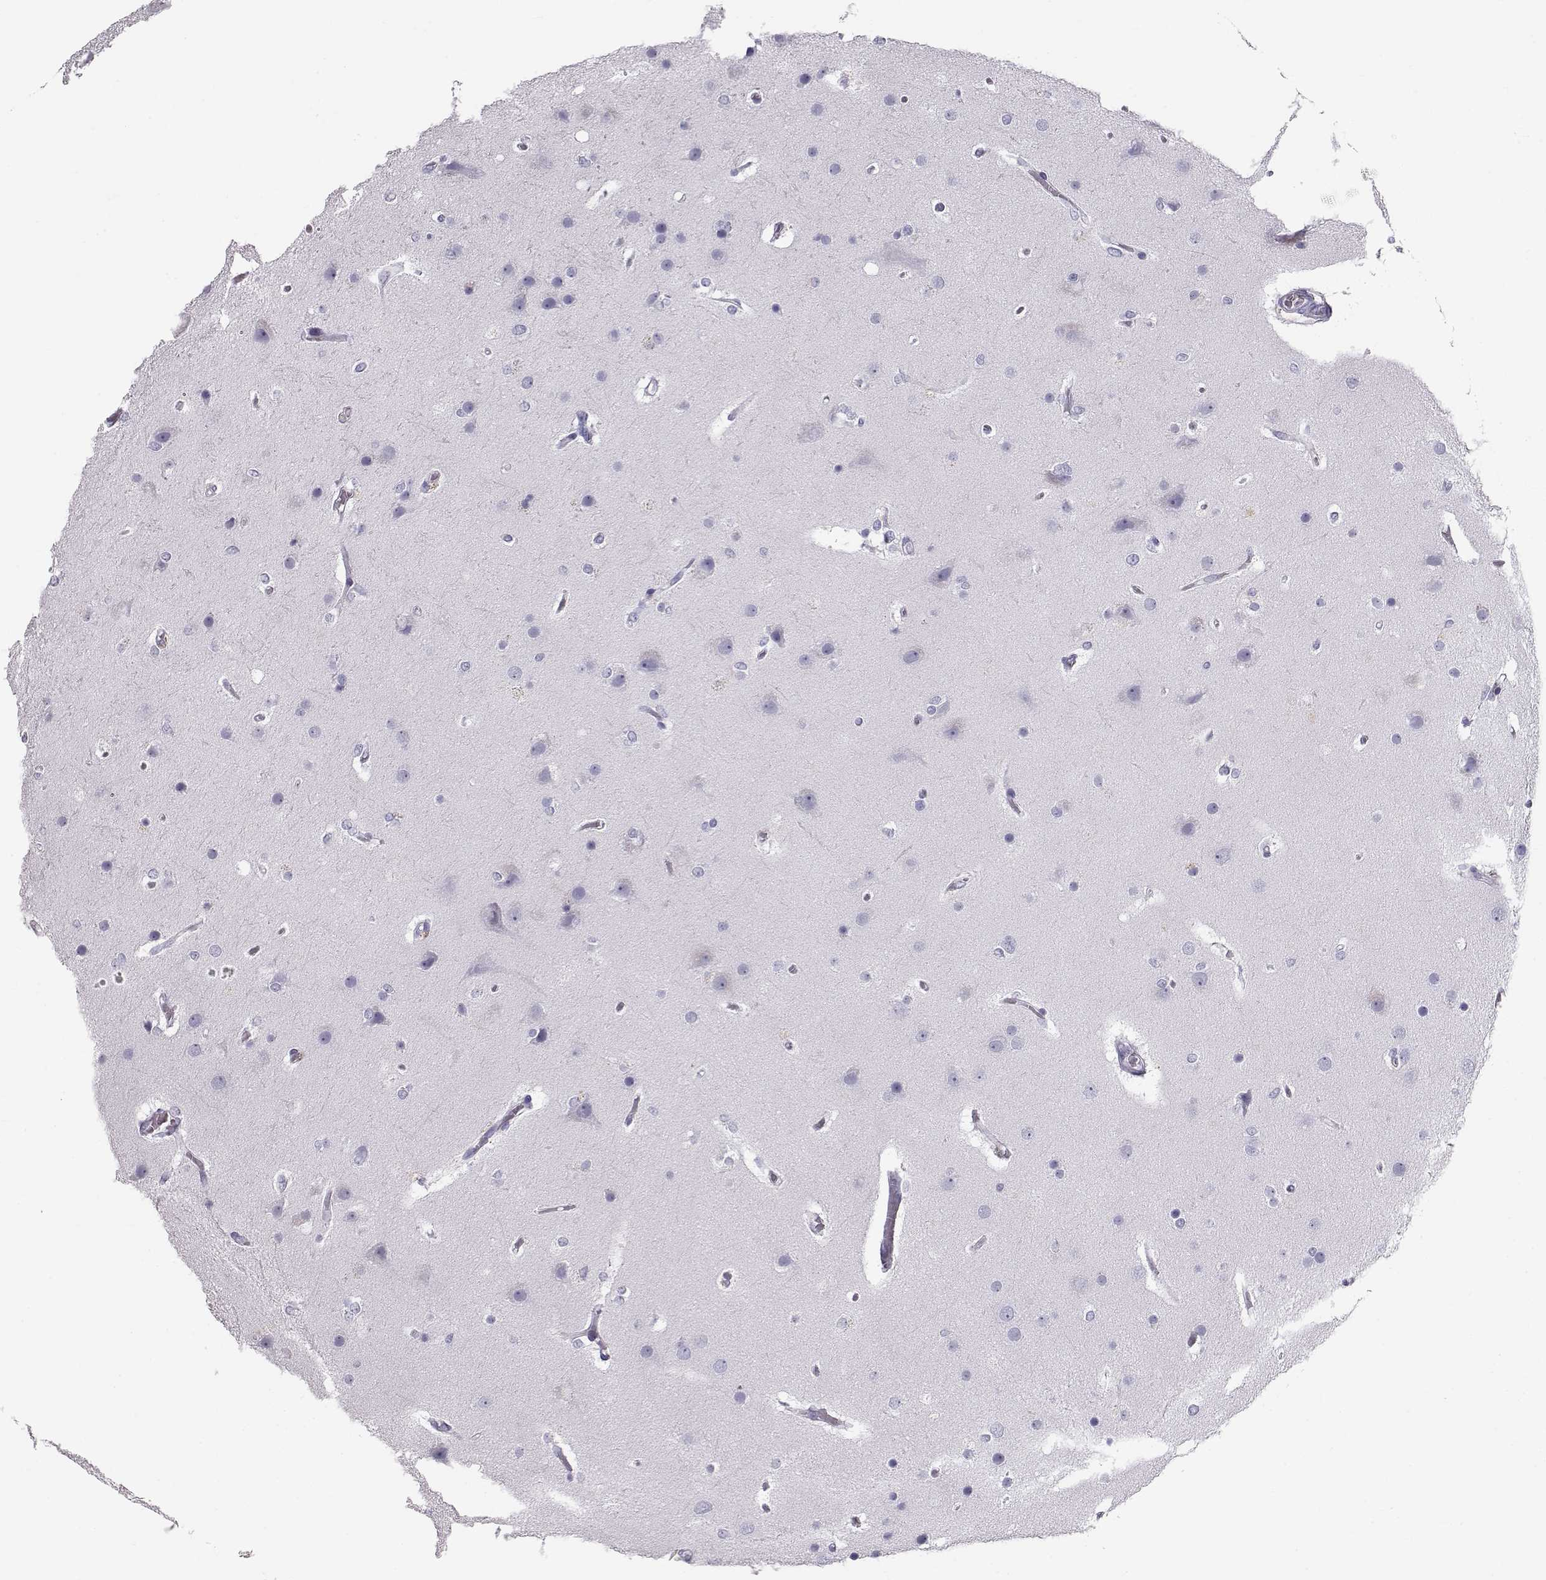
{"staining": {"intensity": "negative", "quantity": "none", "location": "none"}, "tissue": "glioma", "cell_type": "Tumor cells", "image_type": "cancer", "snomed": [{"axis": "morphology", "description": "Glioma, malignant, High grade"}, {"axis": "topography", "description": "Brain"}], "caption": "This is a histopathology image of immunohistochemistry staining of glioma, which shows no expression in tumor cells.", "gene": "RD3", "patient": {"sex": "female", "age": 61}}